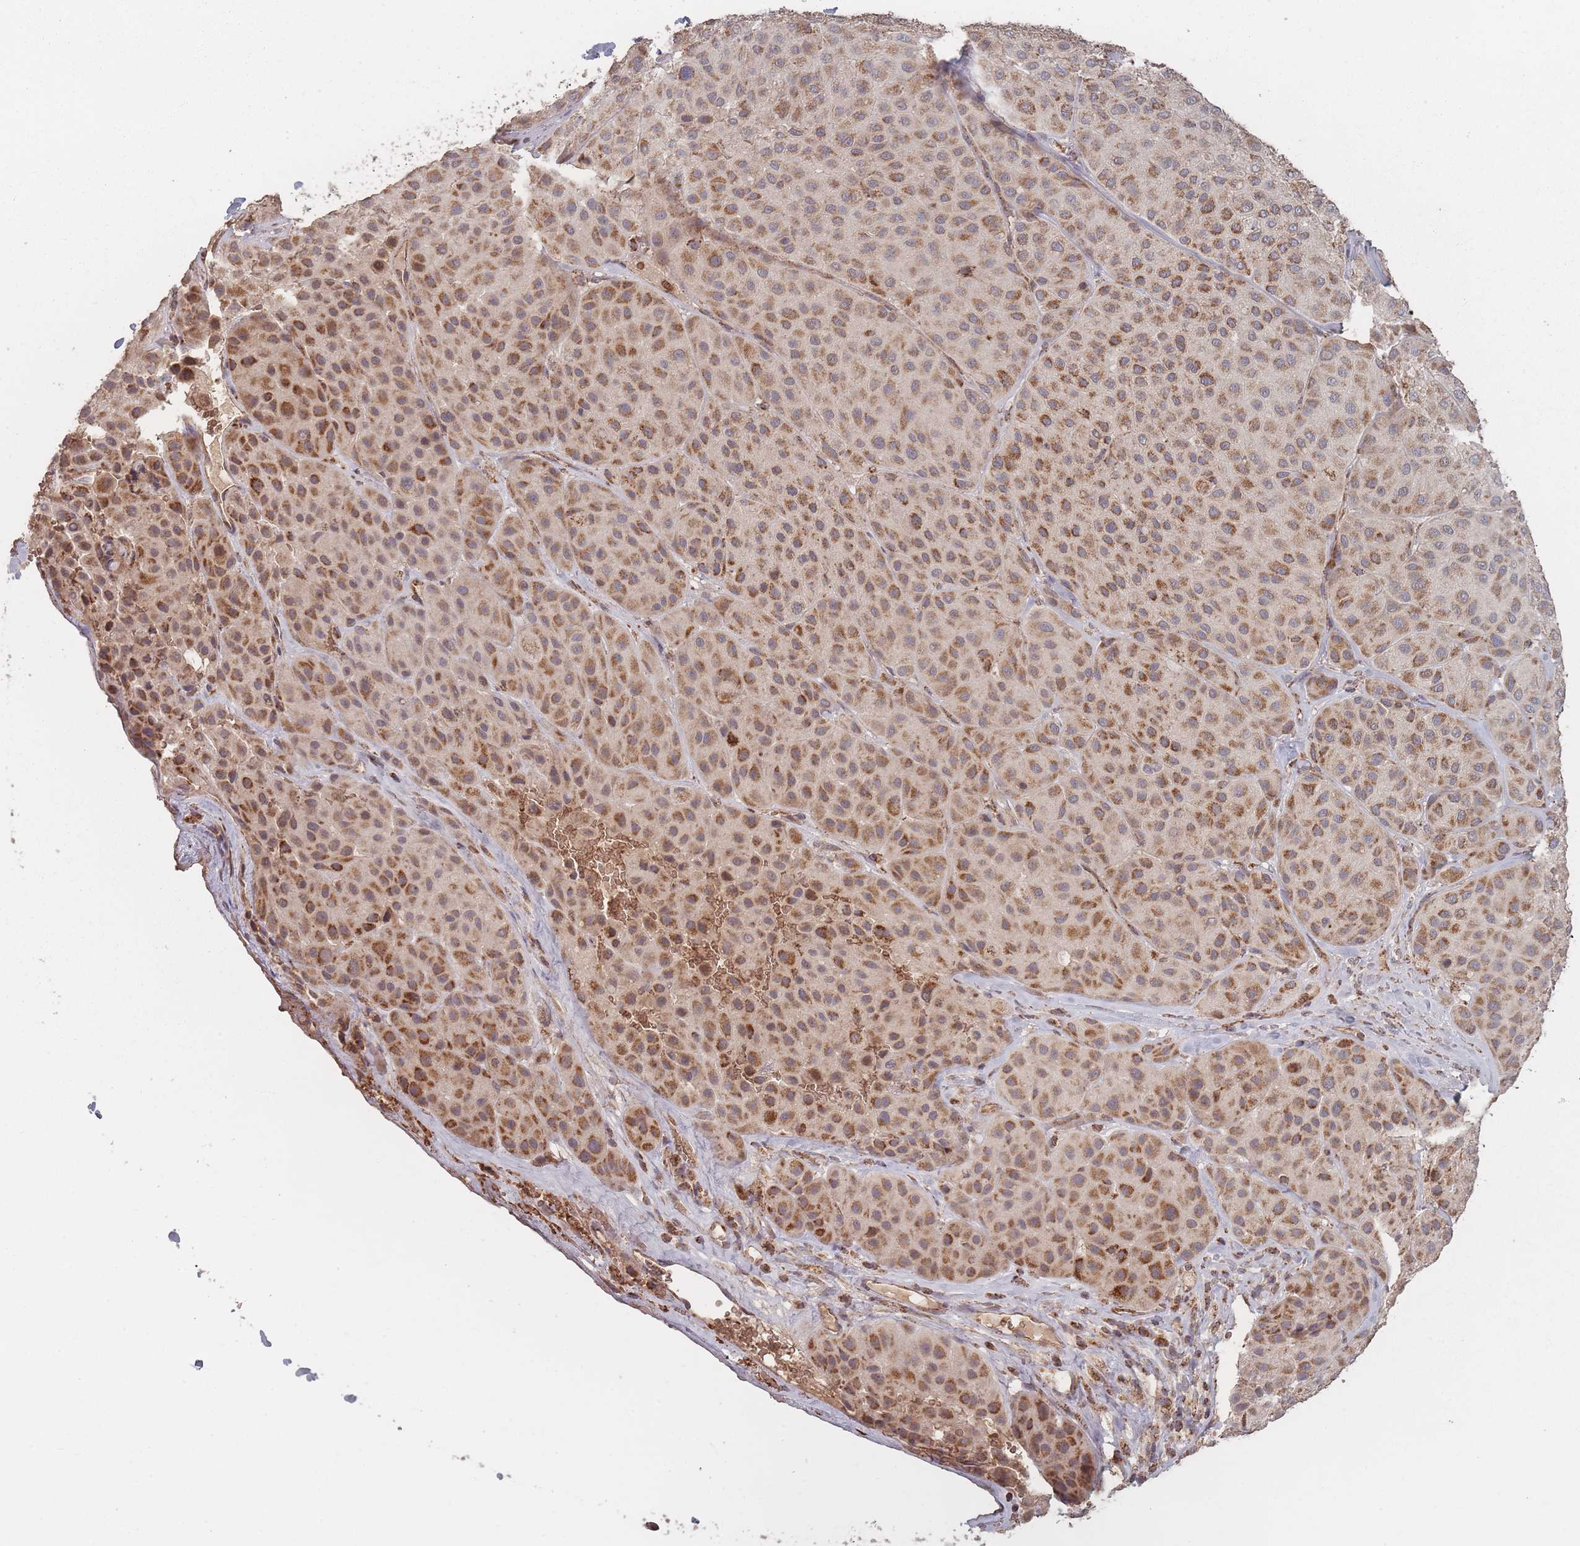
{"staining": {"intensity": "moderate", "quantity": ">75%", "location": "cytoplasmic/membranous"}, "tissue": "melanoma", "cell_type": "Tumor cells", "image_type": "cancer", "snomed": [{"axis": "morphology", "description": "Malignant melanoma, Metastatic site"}, {"axis": "topography", "description": "Smooth muscle"}], "caption": "Immunohistochemistry (IHC) of malignant melanoma (metastatic site) shows medium levels of moderate cytoplasmic/membranous expression in approximately >75% of tumor cells.", "gene": "LYRM7", "patient": {"sex": "male", "age": 41}}